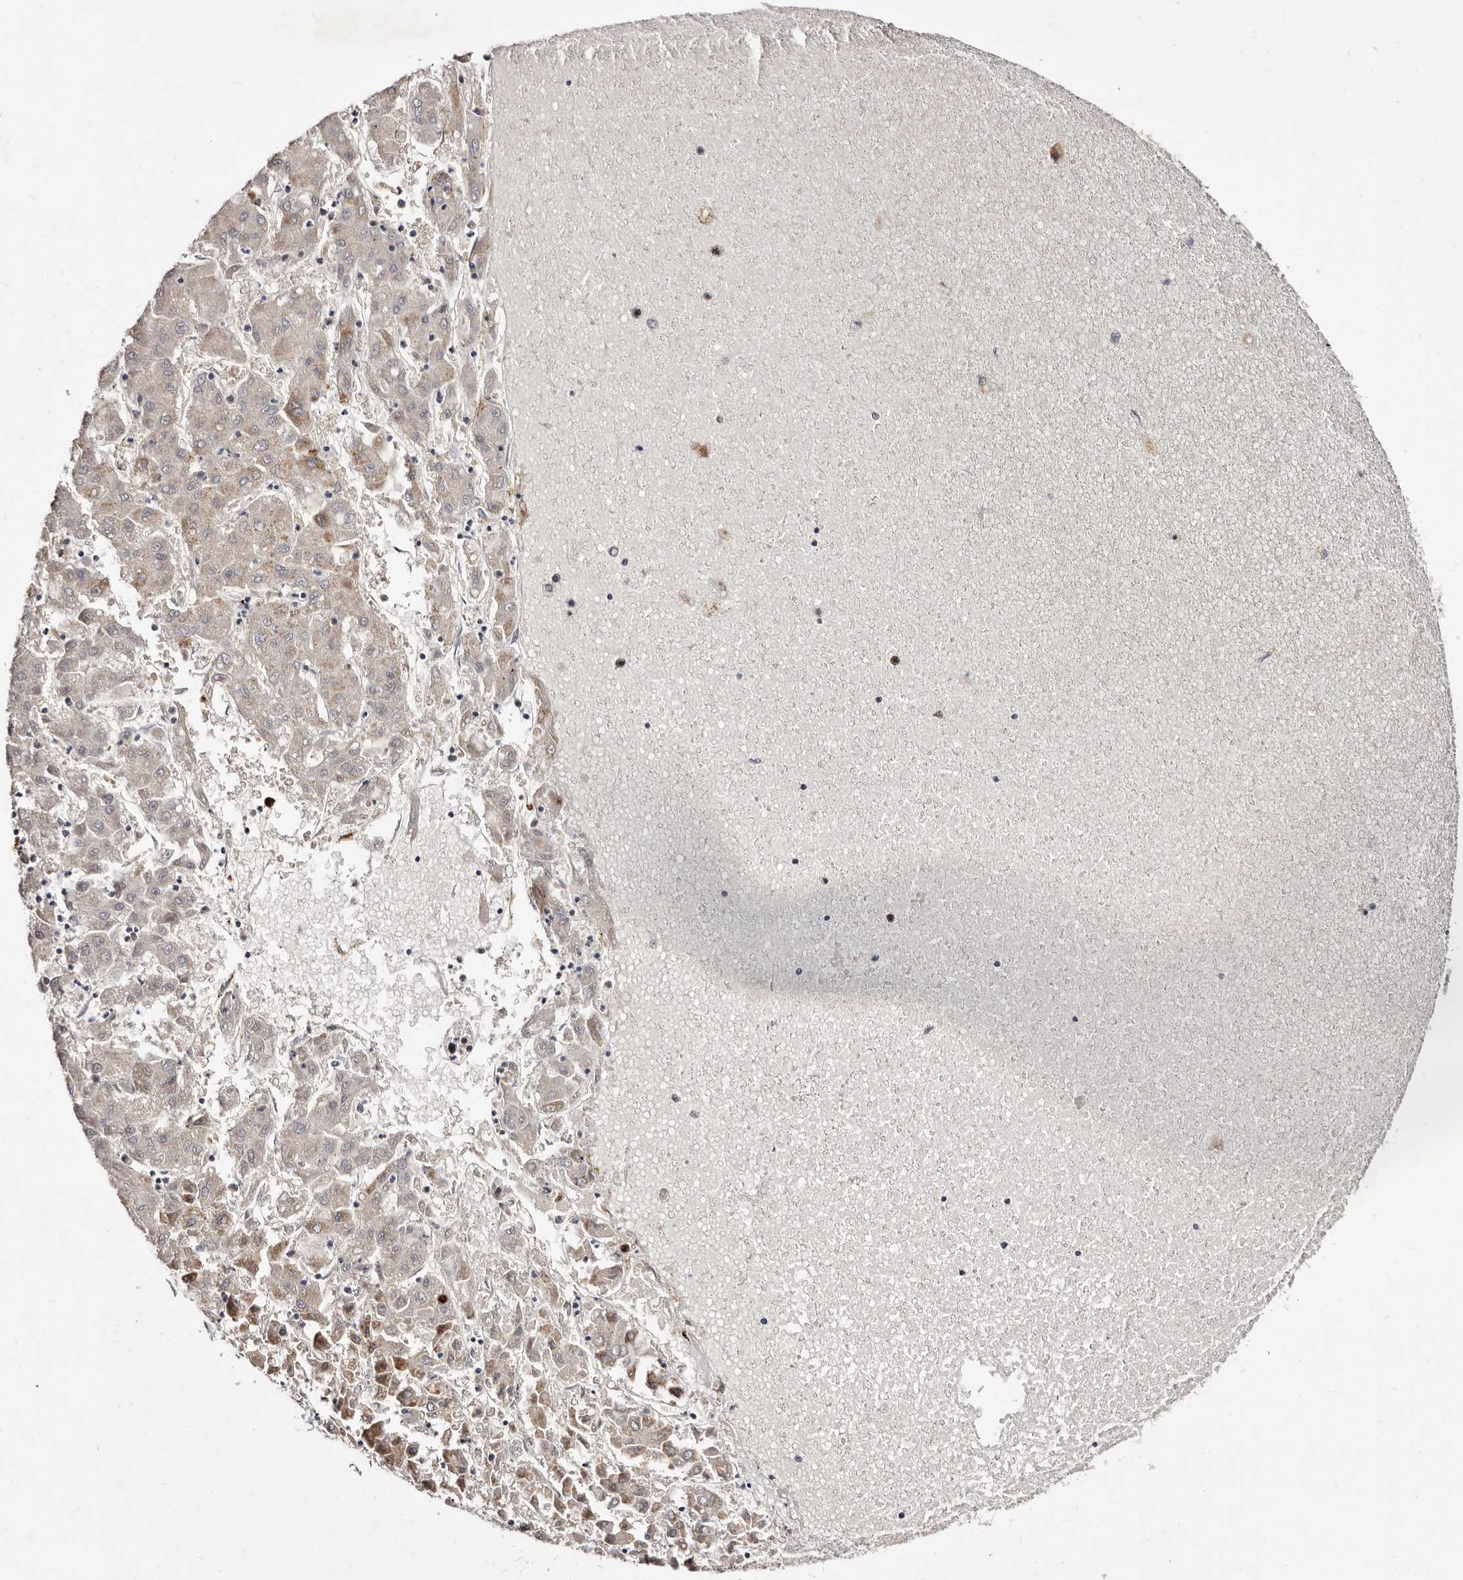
{"staining": {"intensity": "weak", "quantity": "25%-75%", "location": "cytoplasmic/membranous"}, "tissue": "liver cancer", "cell_type": "Tumor cells", "image_type": "cancer", "snomed": [{"axis": "morphology", "description": "Carcinoma, Hepatocellular, NOS"}, {"axis": "topography", "description": "Liver"}], "caption": "Immunohistochemistry (IHC) (DAB) staining of human hepatocellular carcinoma (liver) exhibits weak cytoplasmic/membranous protein staining in approximately 25%-75% of tumor cells.", "gene": "CDCA8", "patient": {"sex": "male", "age": 72}}